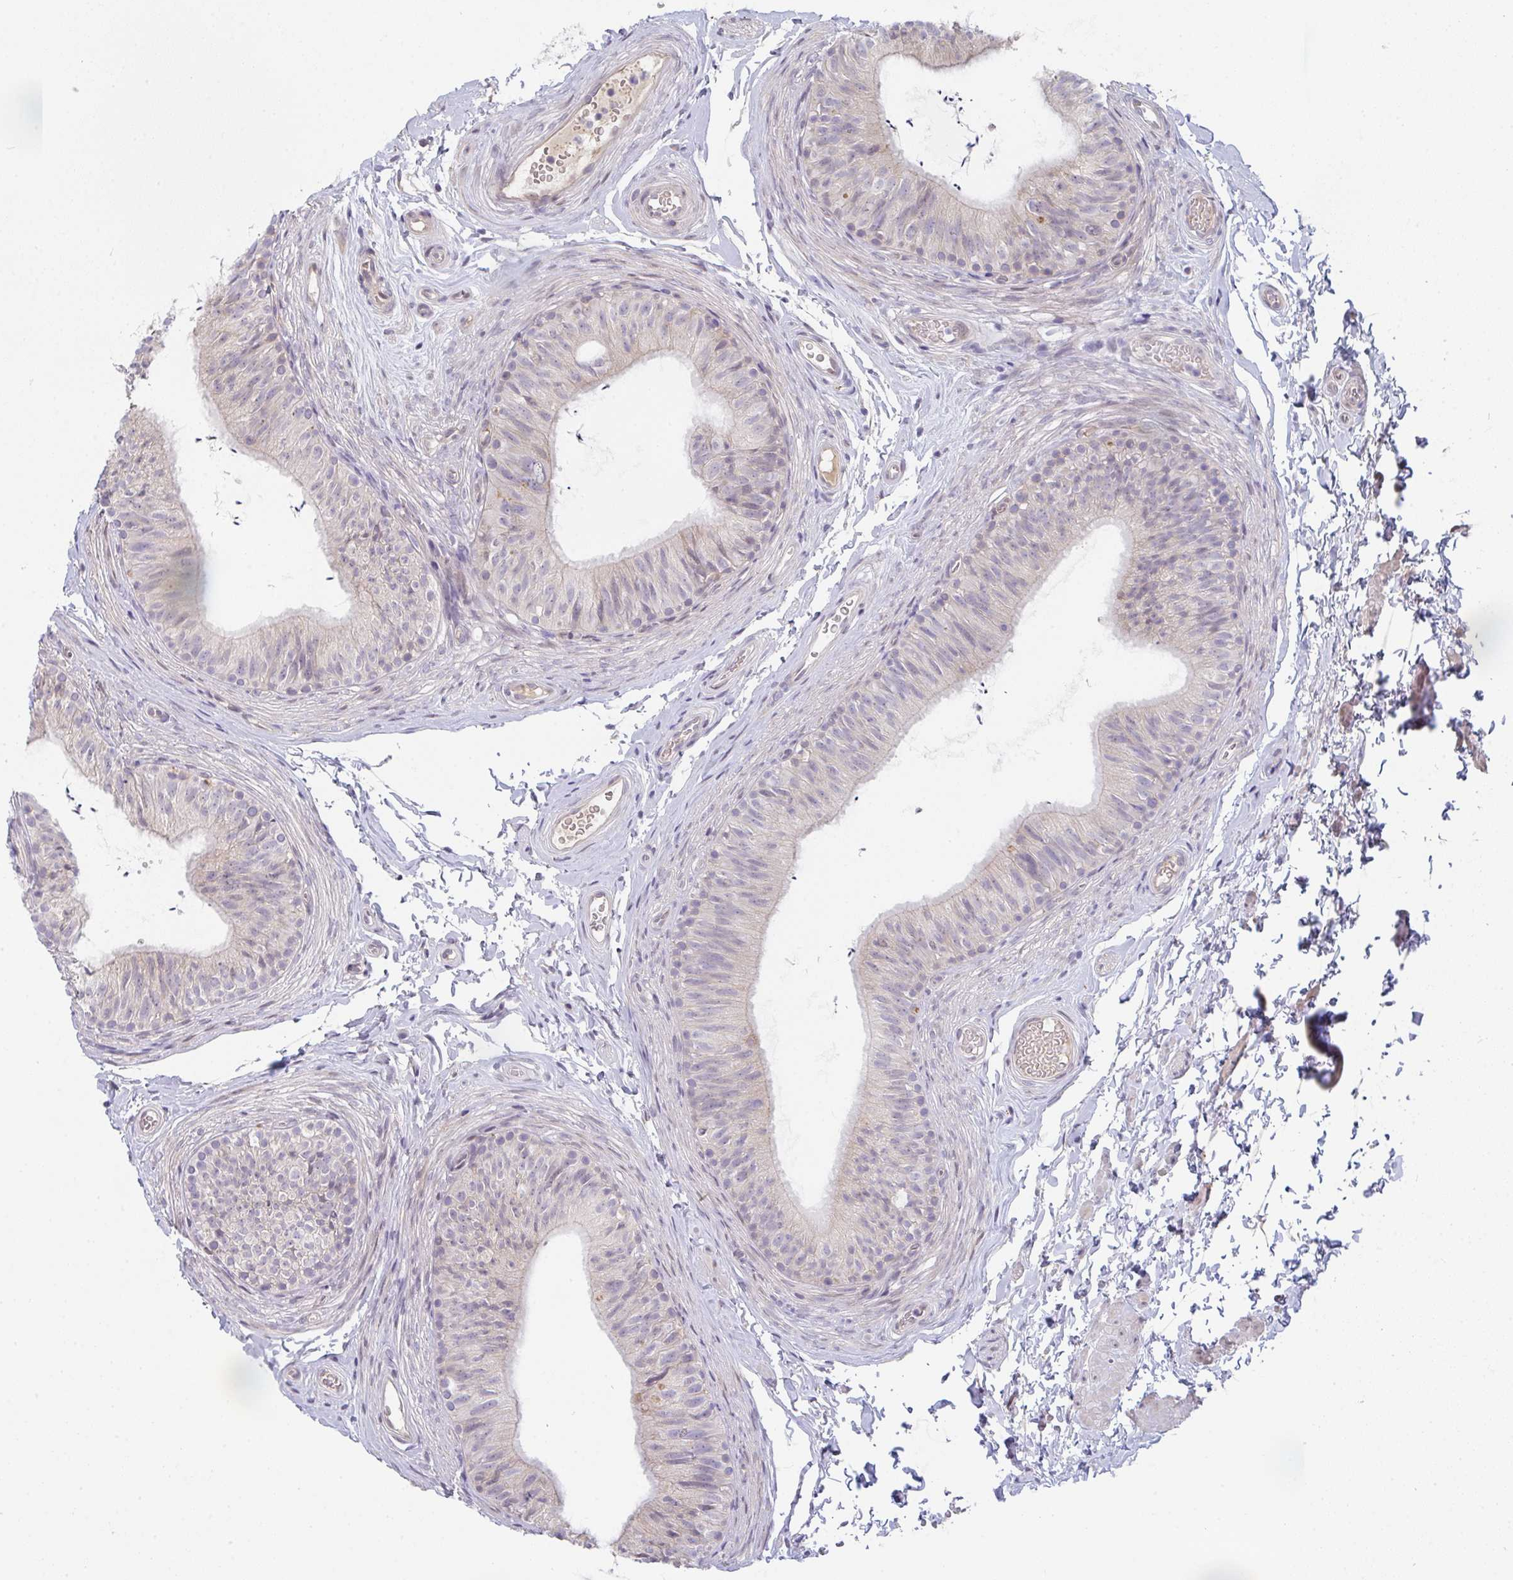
{"staining": {"intensity": "negative", "quantity": "none", "location": "none"}, "tissue": "epididymis", "cell_type": "Glandular cells", "image_type": "normal", "snomed": [{"axis": "morphology", "description": "Normal tissue, NOS"}, {"axis": "topography", "description": "Epididymis, spermatic cord, NOS"}, {"axis": "topography", "description": "Epididymis"}, {"axis": "topography", "description": "Peripheral nerve tissue"}], "caption": "Immunohistochemistry (IHC) photomicrograph of benign epididymis: human epididymis stained with DAB exhibits no significant protein expression in glandular cells. (Brightfield microscopy of DAB IHC at high magnification).", "gene": "TNFRSF10A", "patient": {"sex": "male", "age": 29}}